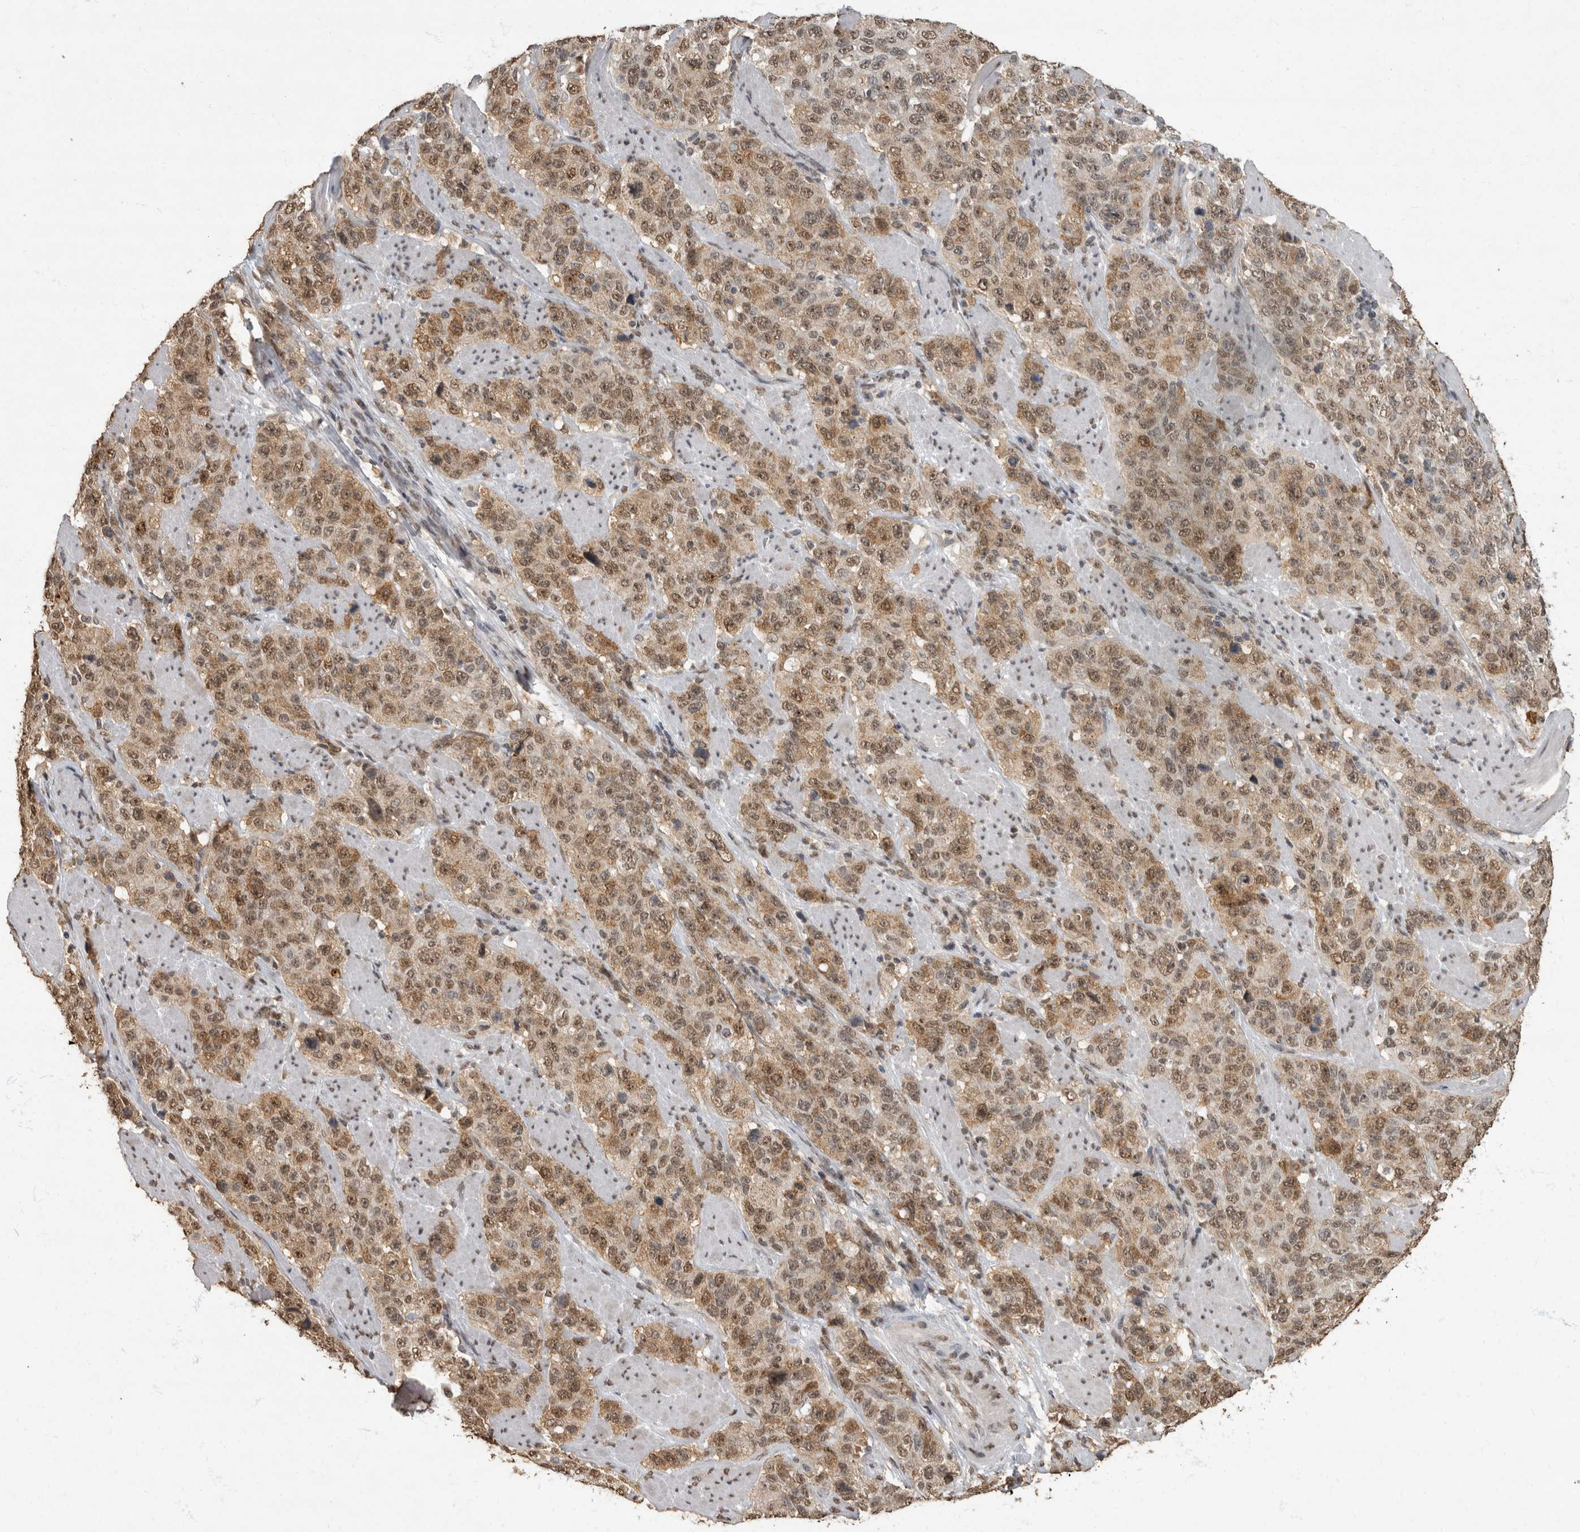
{"staining": {"intensity": "moderate", "quantity": ">75%", "location": "cytoplasmic/membranous,nuclear"}, "tissue": "stomach cancer", "cell_type": "Tumor cells", "image_type": "cancer", "snomed": [{"axis": "morphology", "description": "Adenocarcinoma, NOS"}, {"axis": "topography", "description": "Stomach"}], "caption": "IHC (DAB) staining of stomach cancer exhibits moderate cytoplasmic/membranous and nuclear protein staining in approximately >75% of tumor cells. The protein of interest is stained brown, and the nuclei are stained in blue (DAB IHC with brightfield microscopy, high magnification).", "gene": "NBL1", "patient": {"sex": "male", "age": 48}}